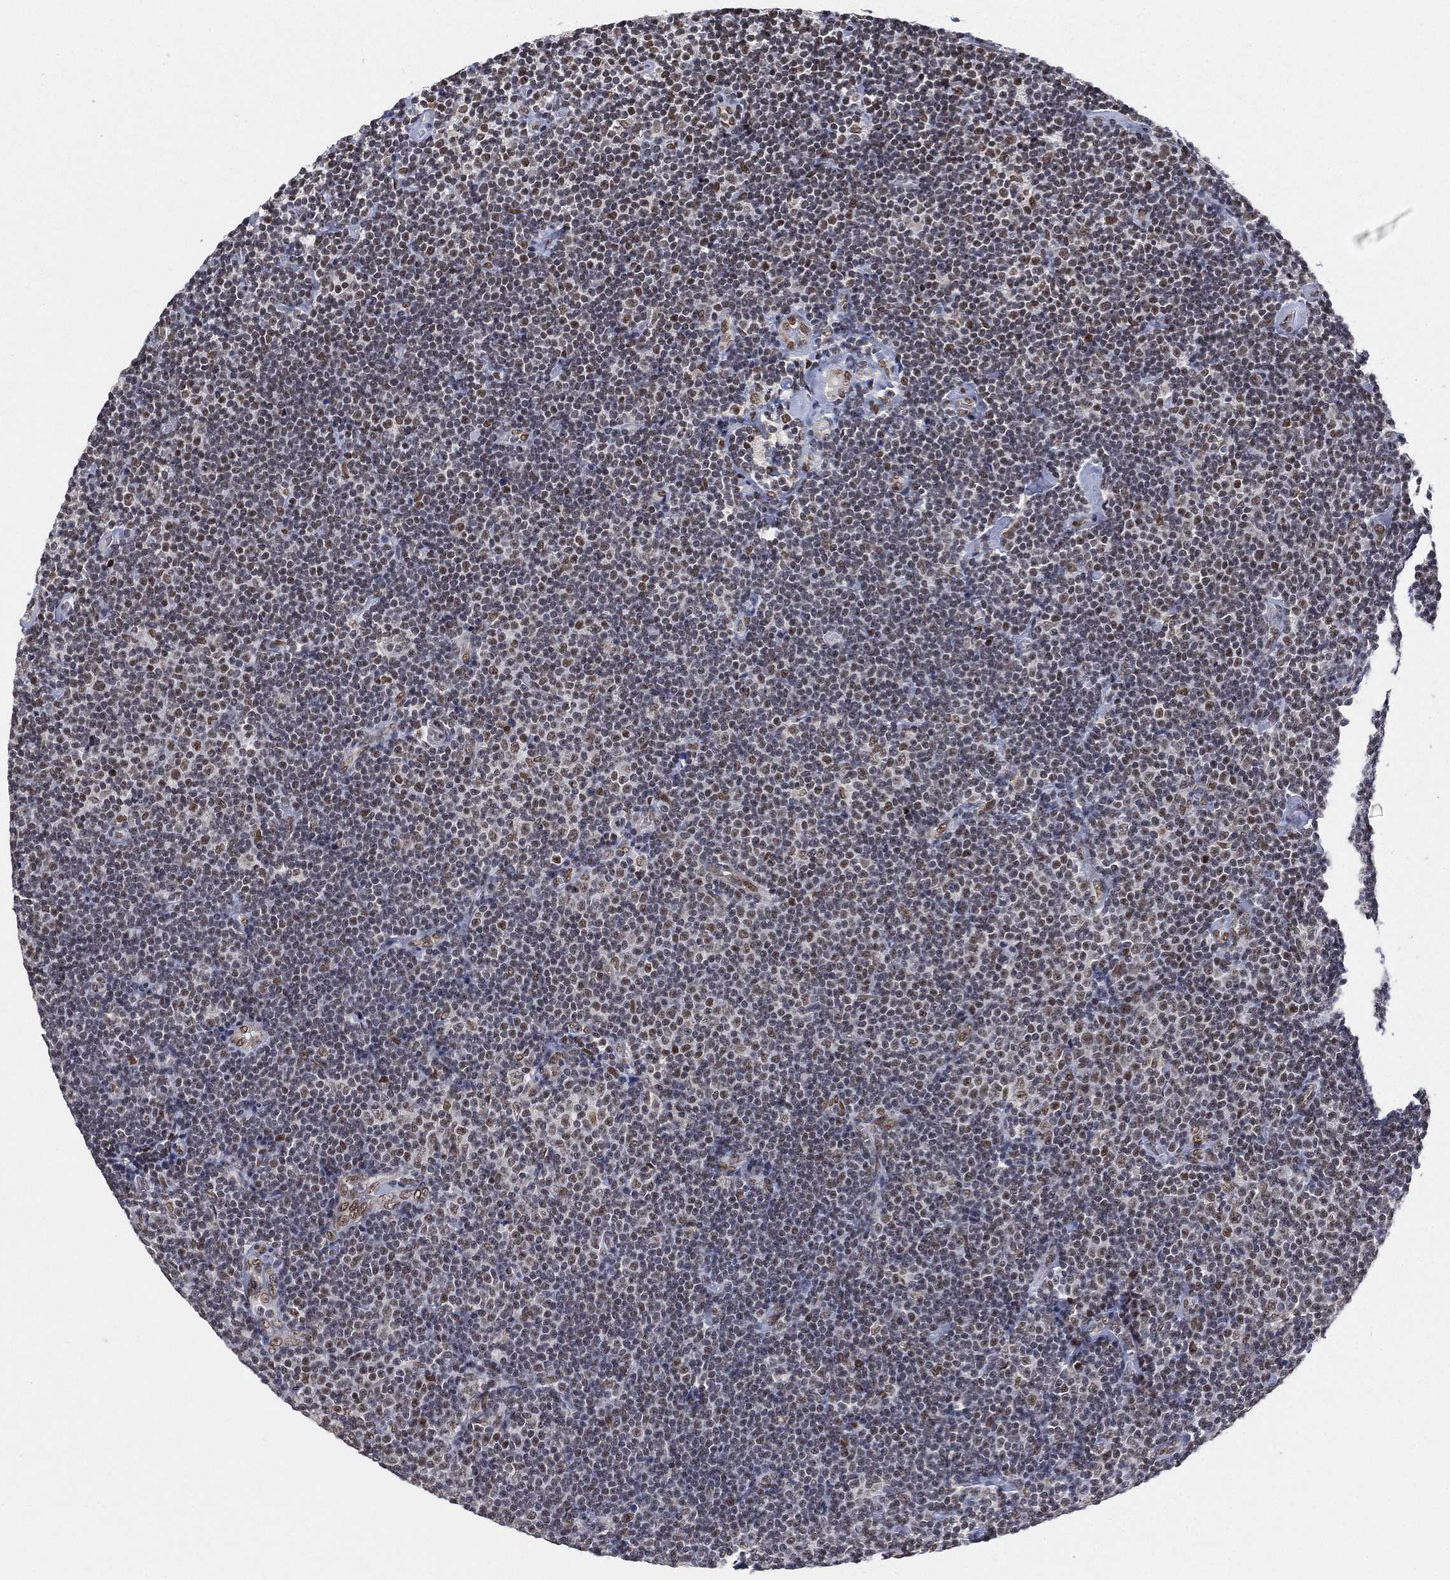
{"staining": {"intensity": "weak", "quantity": "<25%", "location": "nuclear"}, "tissue": "lymphoma", "cell_type": "Tumor cells", "image_type": "cancer", "snomed": [{"axis": "morphology", "description": "Malignant lymphoma, non-Hodgkin's type, Low grade"}, {"axis": "topography", "description": "Lymph node"}], "caption": "The image reveals no staining of tumor cells in malignant lymphoma, non-Hodgkin's type (low-grade). (Stains: DAB (3,3'-diaminobenzidine) immunohistochemistry with hematoxylin counter stain, Microscopy: brightfield microscopy at high magnification).", "gene": "YLPM1", "patient": {"sex": "male", "age": 81}}